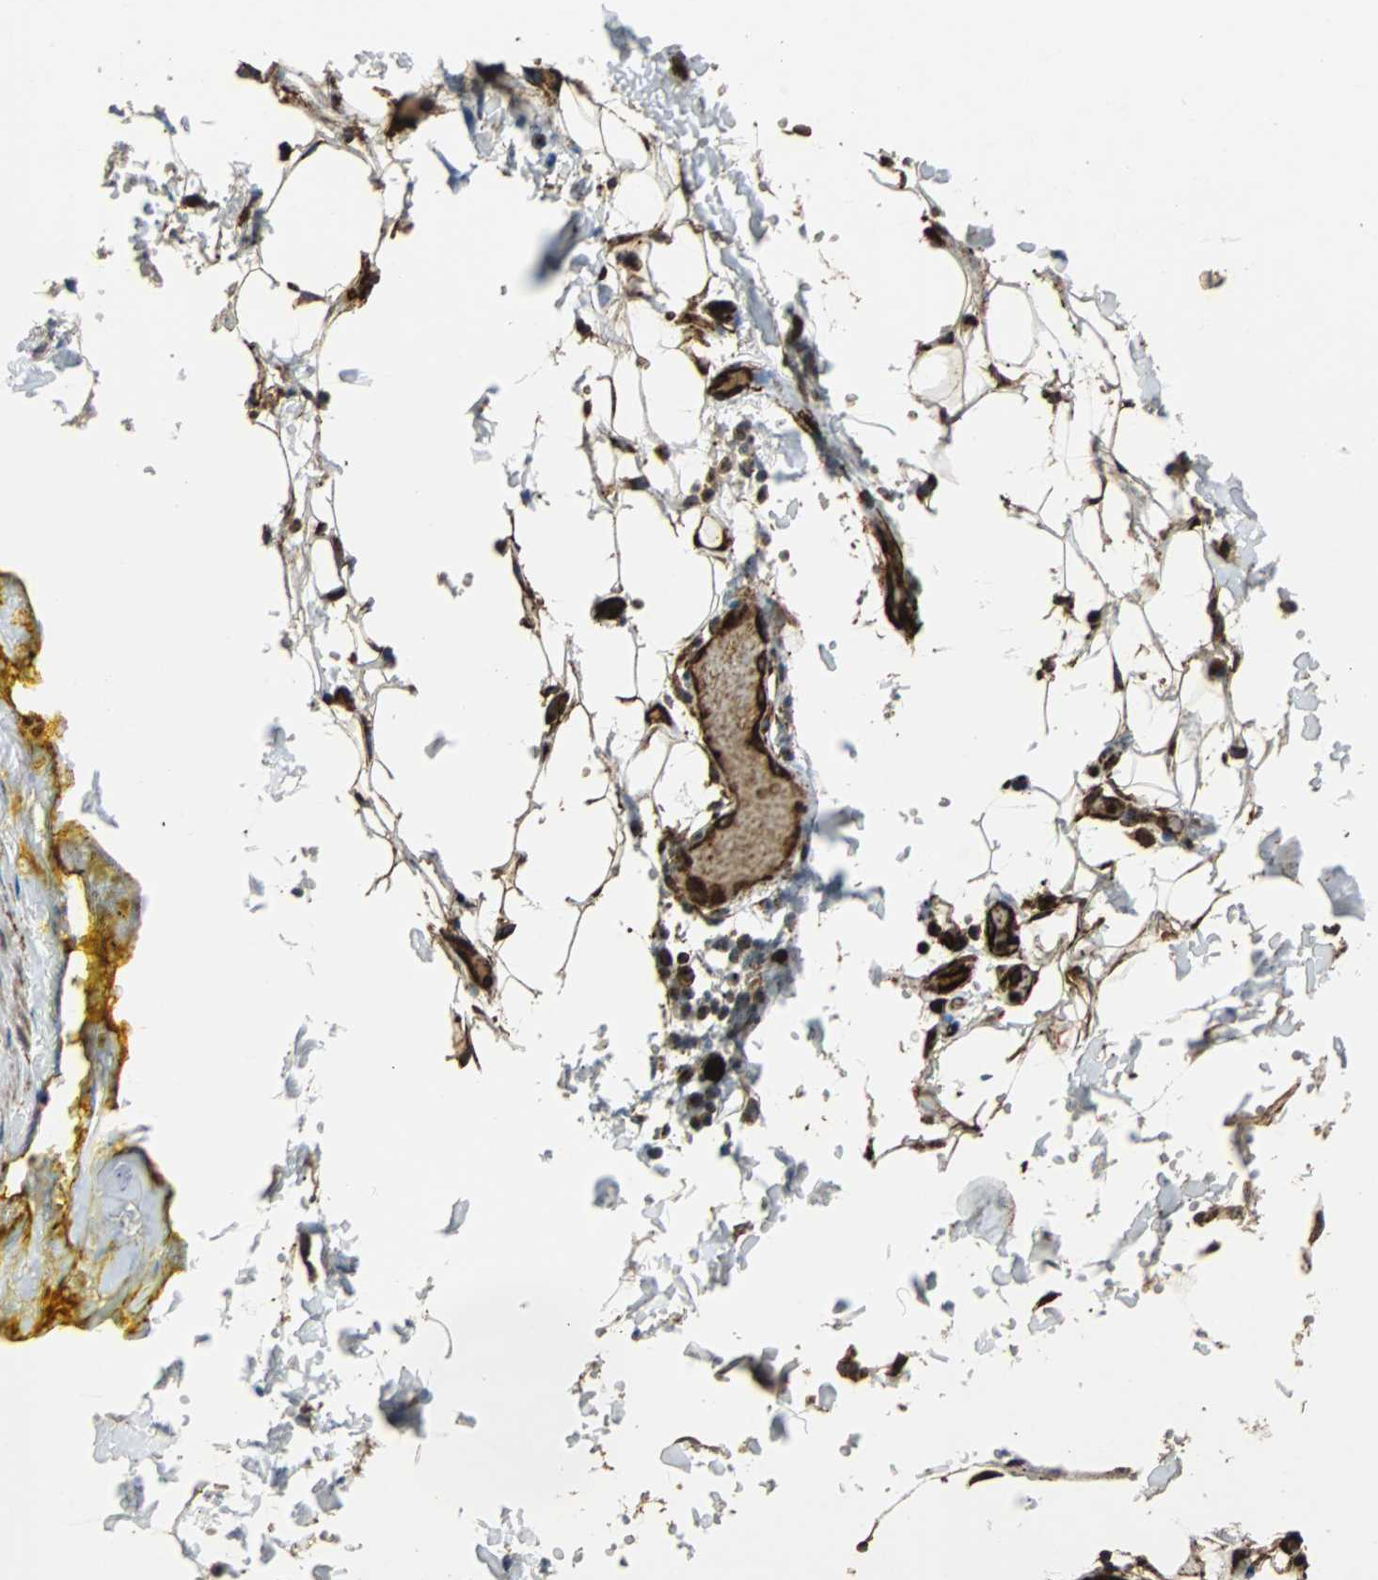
{"staining": {"intensity": "strong", "quantity": ">75%", "location": "cytoplasmic/membranous"}, "tissue": "salivary gland", "cell_type": "Glandular cells", "image_type": "normal", "snomed": [{"axis": "morphology", "description": "Normal tissue, NOS"}, {"axis": "topography", "description": "Skeletal muscle"}, {"axis": "topography", "description": "Oral tissue"}, {"axis": "topography", "description": "Salivary gland"}, {"axis": "topography", "description": "Peripheral nerve tissue"}], "caption": "Immunohistochemical staining of benign human salivary gland demonstrates high levels of strong cytoplasmic/membranous expression in approximately >75% of glandular cells.", "gene": "TUBA4A", "patient": {"sex": "male", "age": 54}}